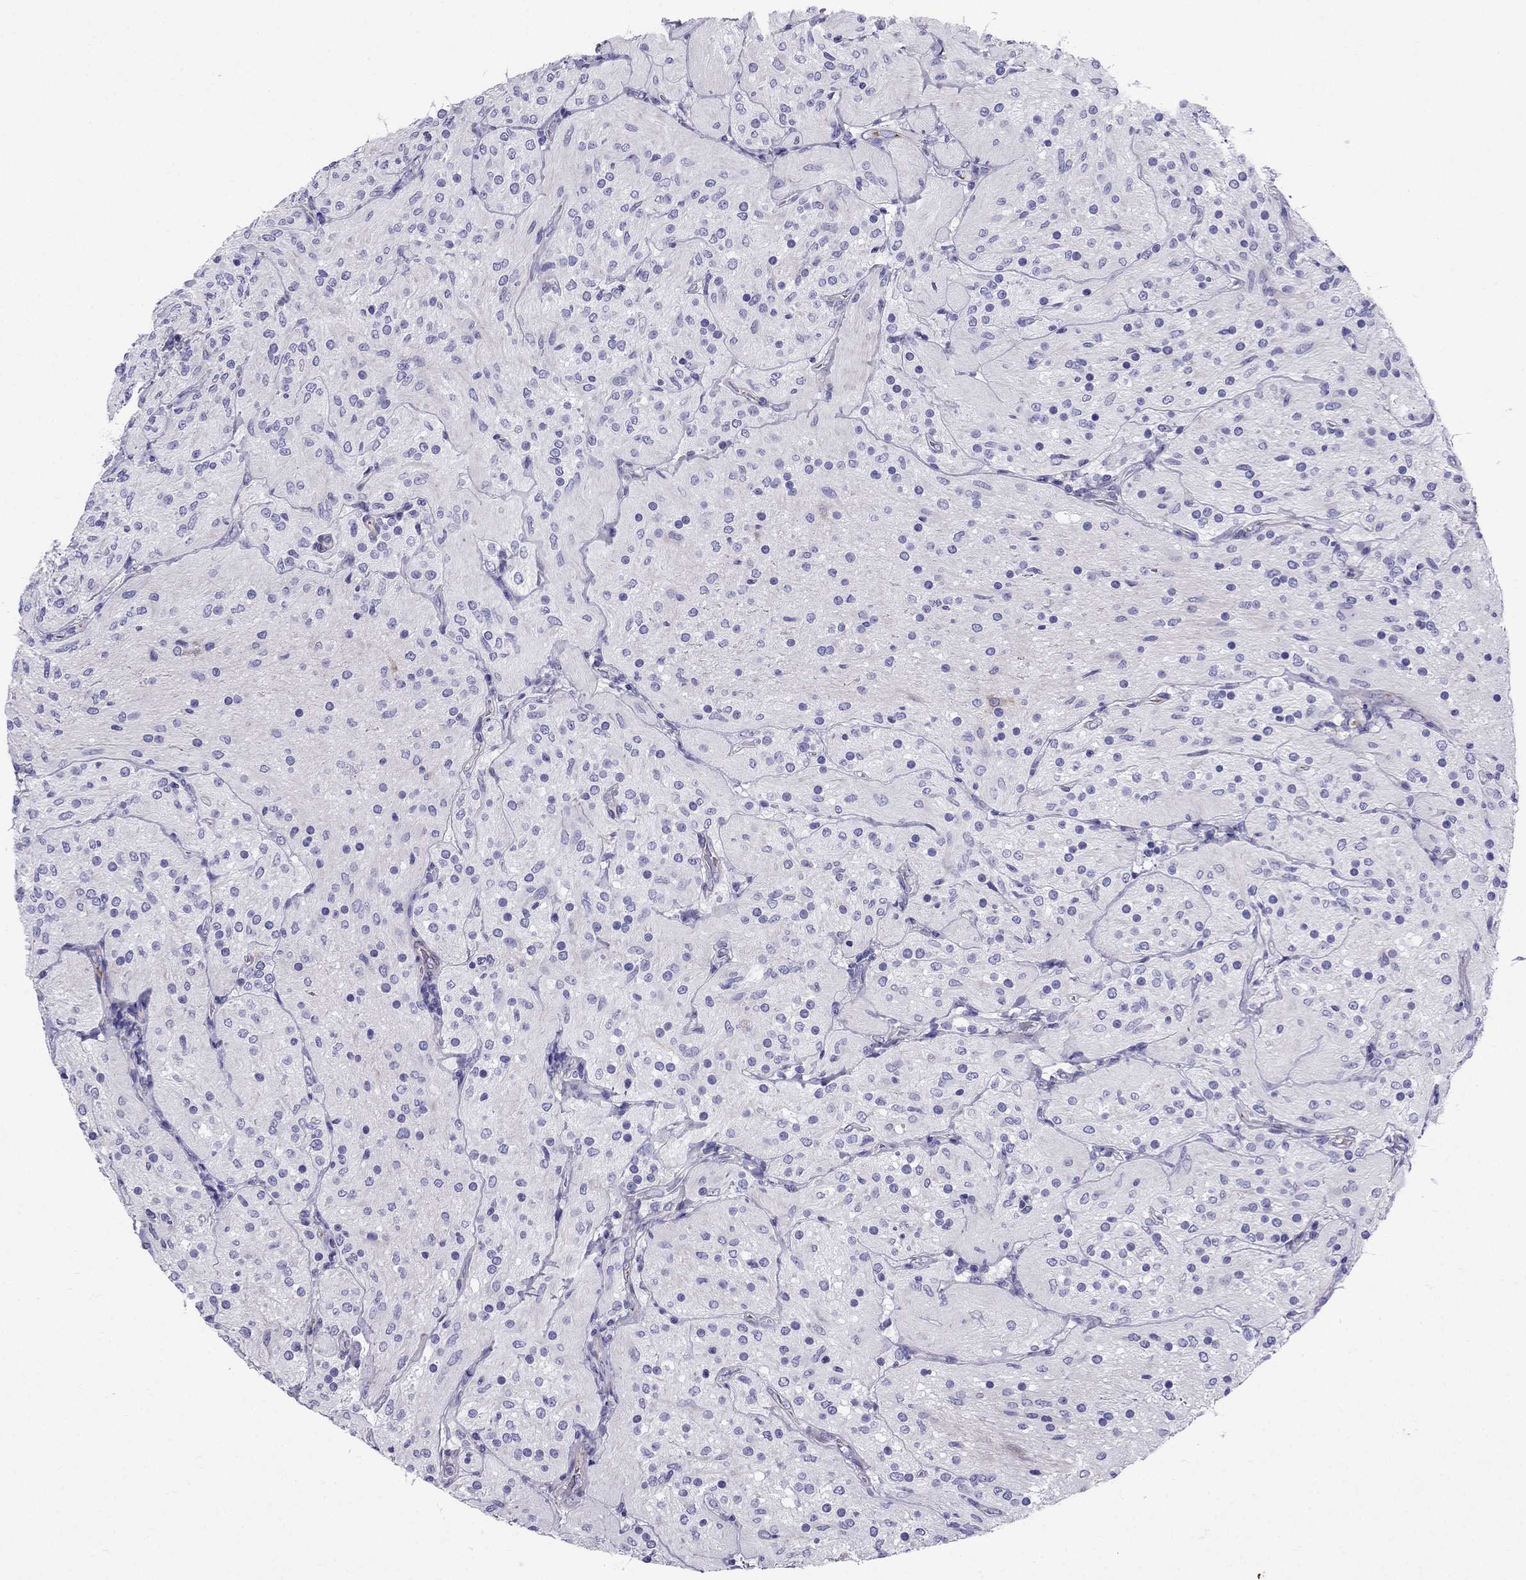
{"staining": {"intensity": "negative", "quantity": "none", "location": "none"}, "tissue": "glioma", "cell_type": "Tumor cells", "image_type": "cancer", "snomed": [{"axis": "morphology", "description": "Glioma, malignant, Low grade"}, {"axis": "topography", "description": "Brain"}], "caption": "IHC histopathology image of neoplastic tissue: human glioma stained with DAB exhibits no significant protein staining in tumor cells. Nuclei are stained in blue.", "gene": "GPR50", "patient": {"sex": "male", "age": 3}}